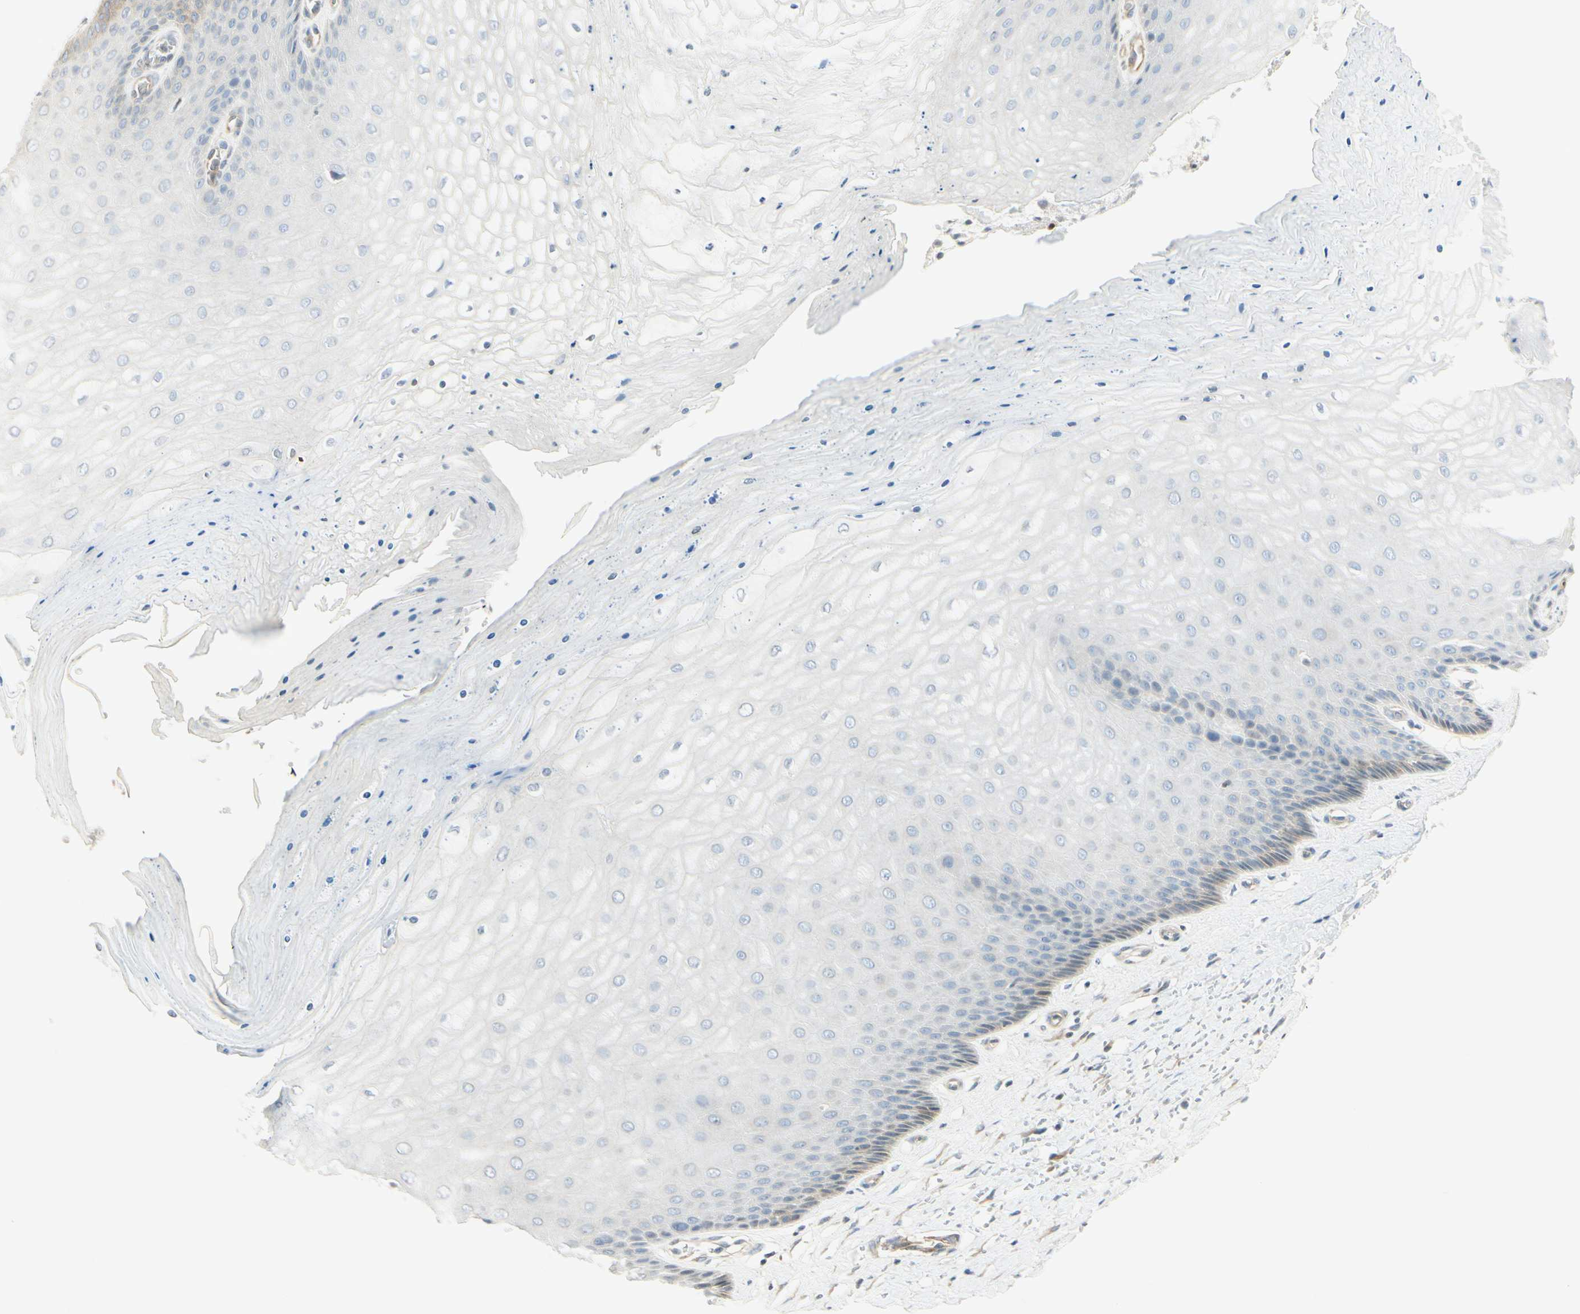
{"staining": {"intensity": "negative", "quantity": "none", "location": "none"}, "tissue": "cervix", "cell_type": "Glandular cells", "image_type": "normal", "snomed": [{"axis": "morphology", "description": "Normal tissue, NOS"}, {"axis": "topography", "description": "Cervix"}], "caption": "This is a histopathology image of immunohistochemistry staining of benign cervix, which shows no positivity in glandular cells. (Stains: DAB (3,3'-diaminobenzidine) immunohistochemistry (IHC) with hematoxylin counter stain, Microscopy: brightfield microscopy at high magnification).", "gene": "MAP1B", "patient": {"sex": "female", "age": 55}}